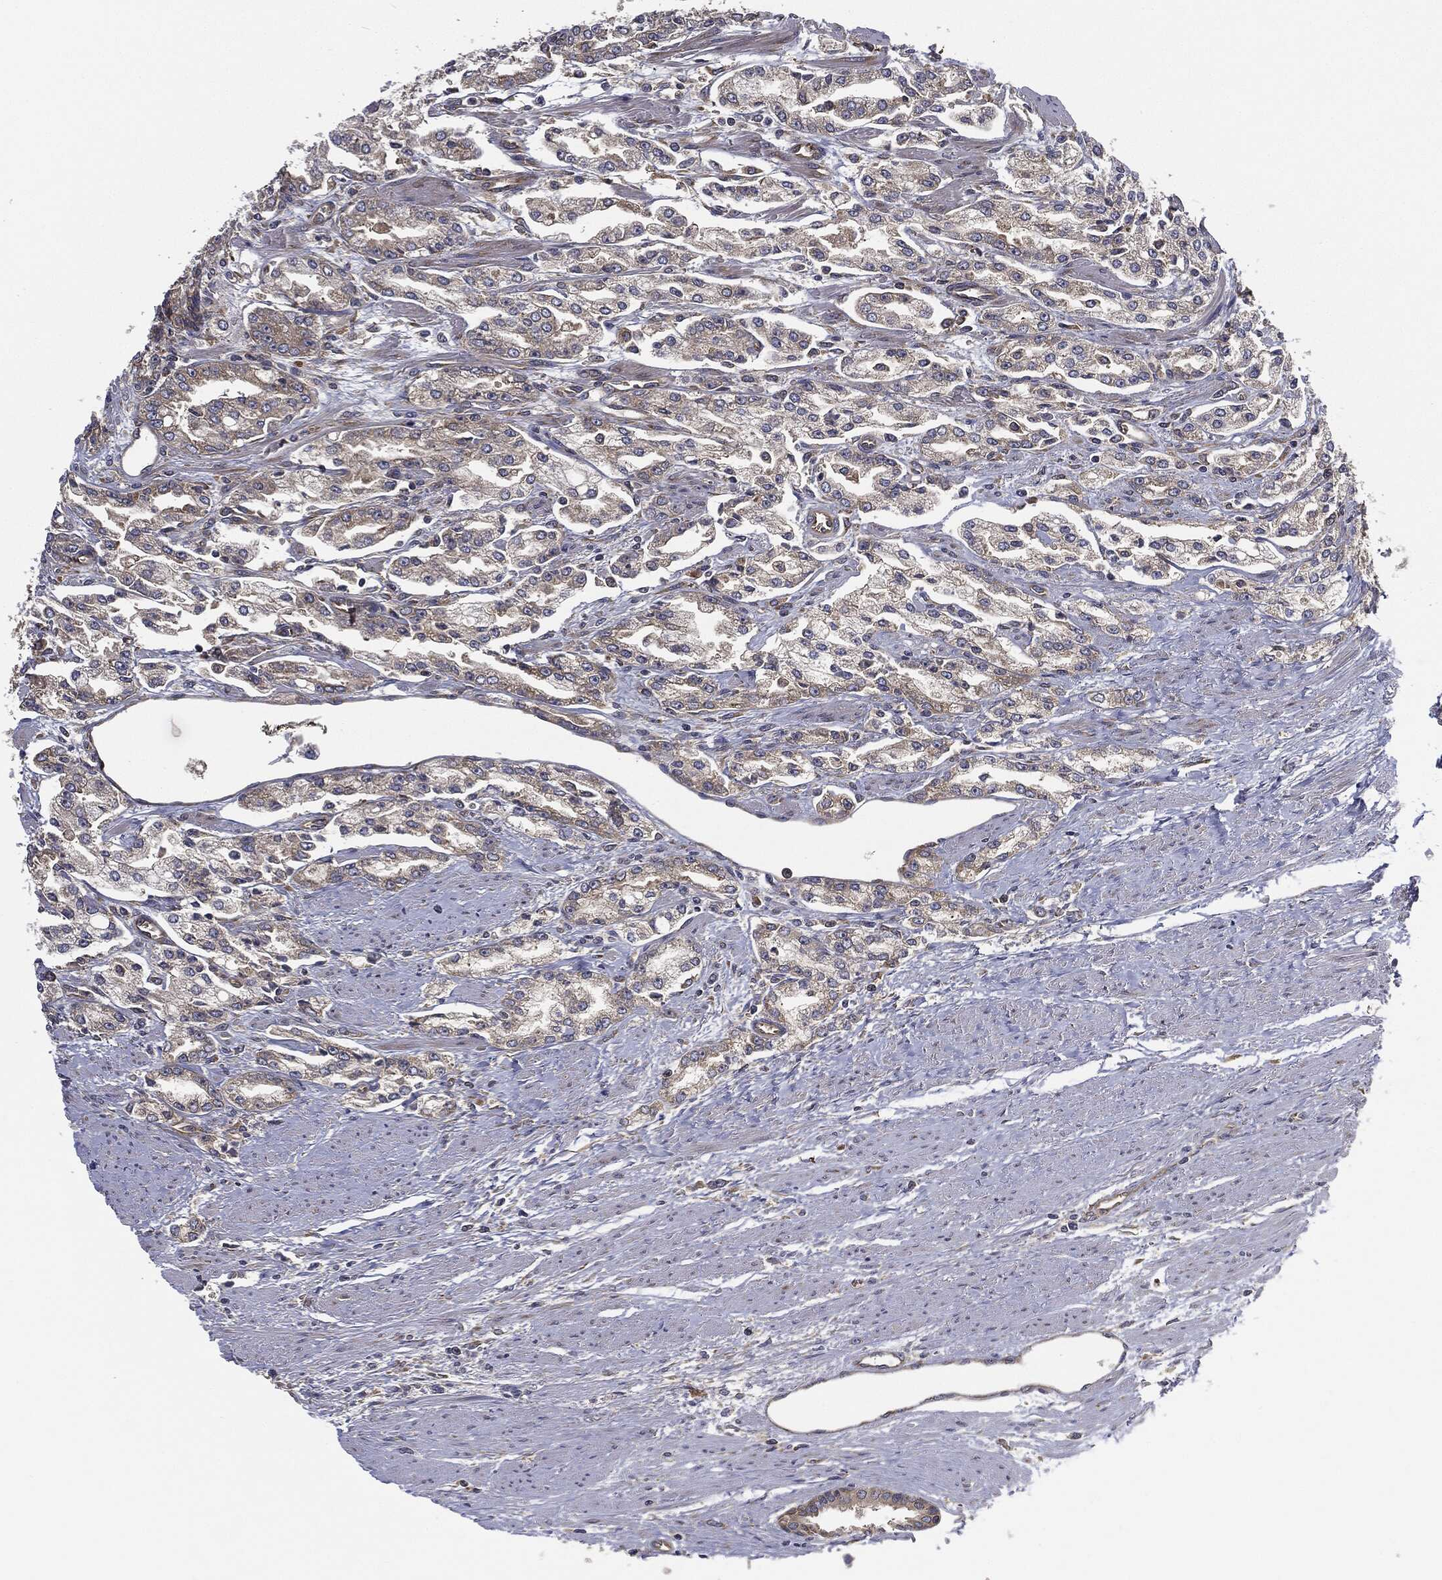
{"staining": {"intensity": "moderate", "quantity": "<25%", "location": "cytoplasmic/membranous"}, "tissue": "prostate cancer", "cell_type": "Tumor cells", "image_type": "cancer", "snomed": [{"axis": "morphology", "description": "Adenocarcinoma, Medium grade"}, {"axis": "topography", "description": "Prostate"}], "caption": "This is a histology image of immunohistochemistry staining of prostate cancer (medium-grade adenocarcinoma), which shows moderate expression in the cytoplasmic/membranous of tumor cells.", "gene": "EIF2AK2", "patient": {"sex": "male", "age": 71}}